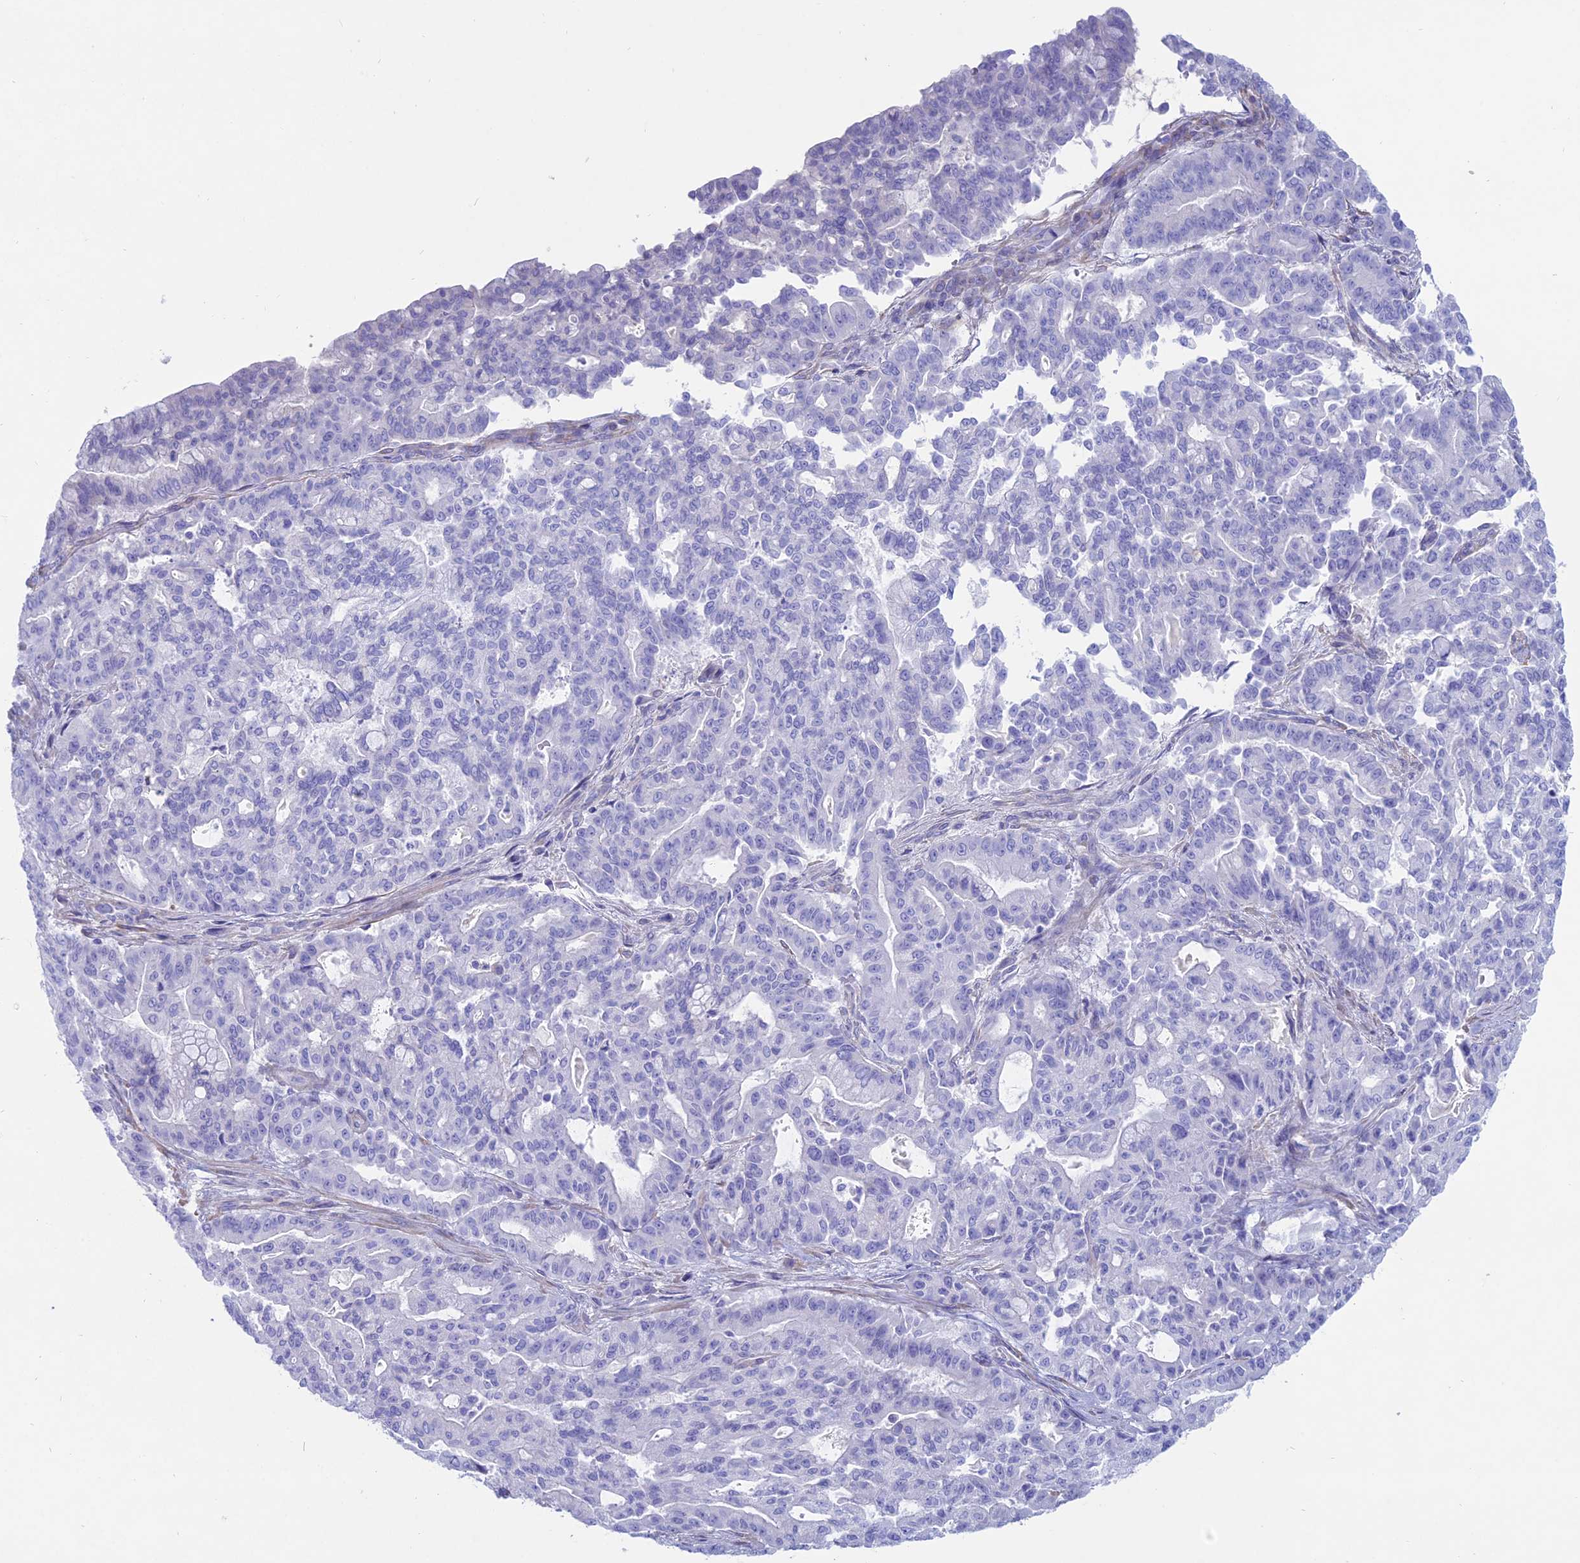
{"staining": {"intensity": "negative", "quantity": "none", "location": "none"}, "tissue": "pancreatic cancer", "cell_type": "Tumor cells", "image_type": "cancer", "snomed": [{"axis": "morphology", "description": "Adenocarcinoma, NOS"}, {"axis": "topography", "description": "Pancreas"}], "caption": "Adenocarcinoma (pancreatic) was stained to show a protein in brown. There is no significant staining in tumor cells.", "gene": "OR2AE1", "patient": {"sex": "male", "age": 63}}